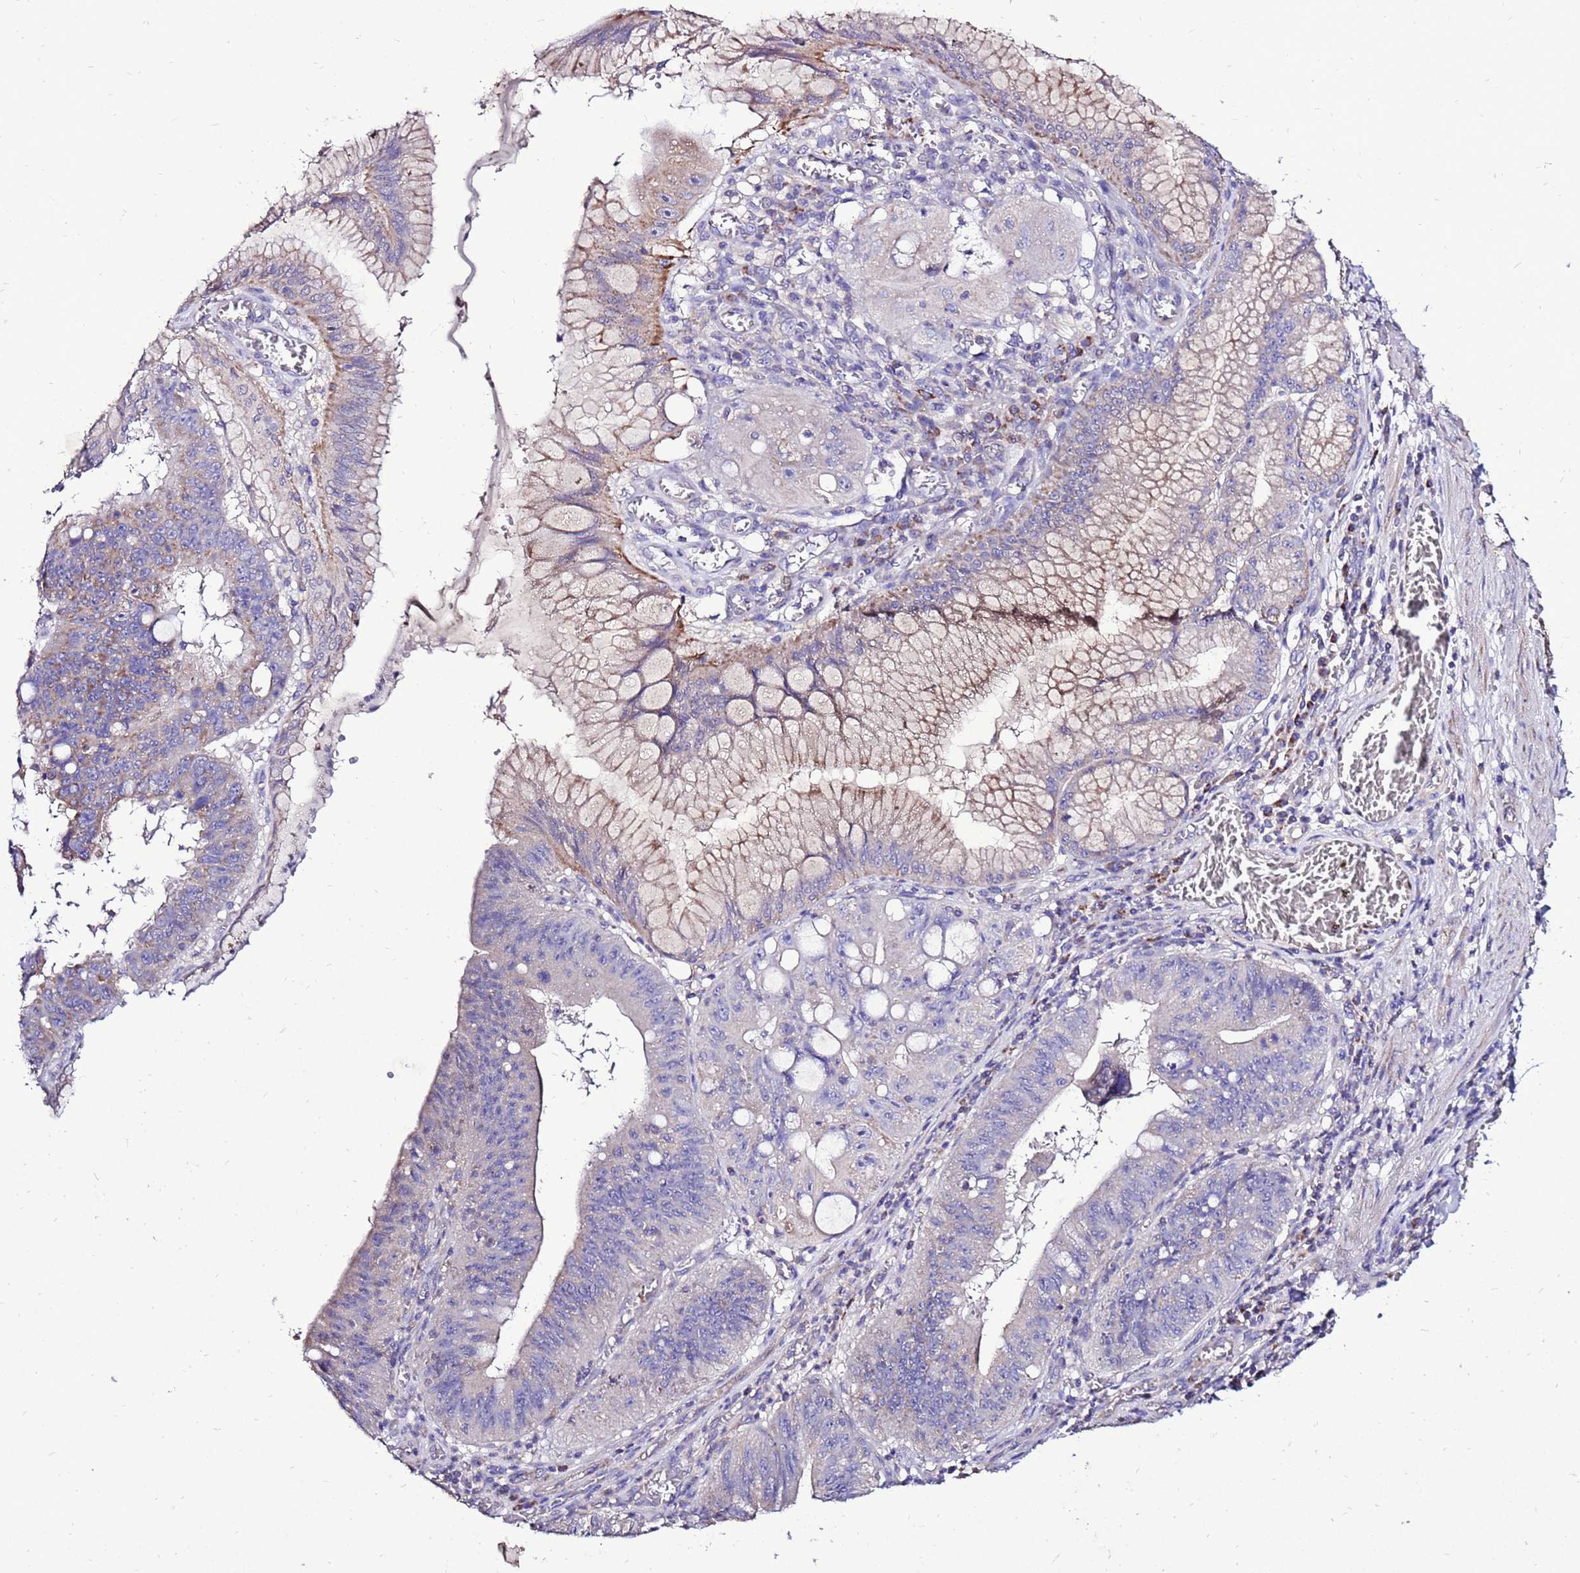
{"staining": {"intensity": "moderate", "quantity": "<25%", "location": "cytoplasmic/membranous"}, "tissue": "stomach cancer", "cell_type": "Tumor cells", "image_type": "cancer", "snomed": [{"axis": "morphology", "description": "Adenocarcinoma, NOS"}, {"axis": "topography", "description": "Stomach"}], "caption": "Immunohistochemical staining of human adenocarcinoma (stomach) exhibits low levels of moderate cytoplasmic/membranous protein positivity in about <25% of tumor cells.", "gene": "TMEM106C", "patient": {"sex": "male", "age": 59}}